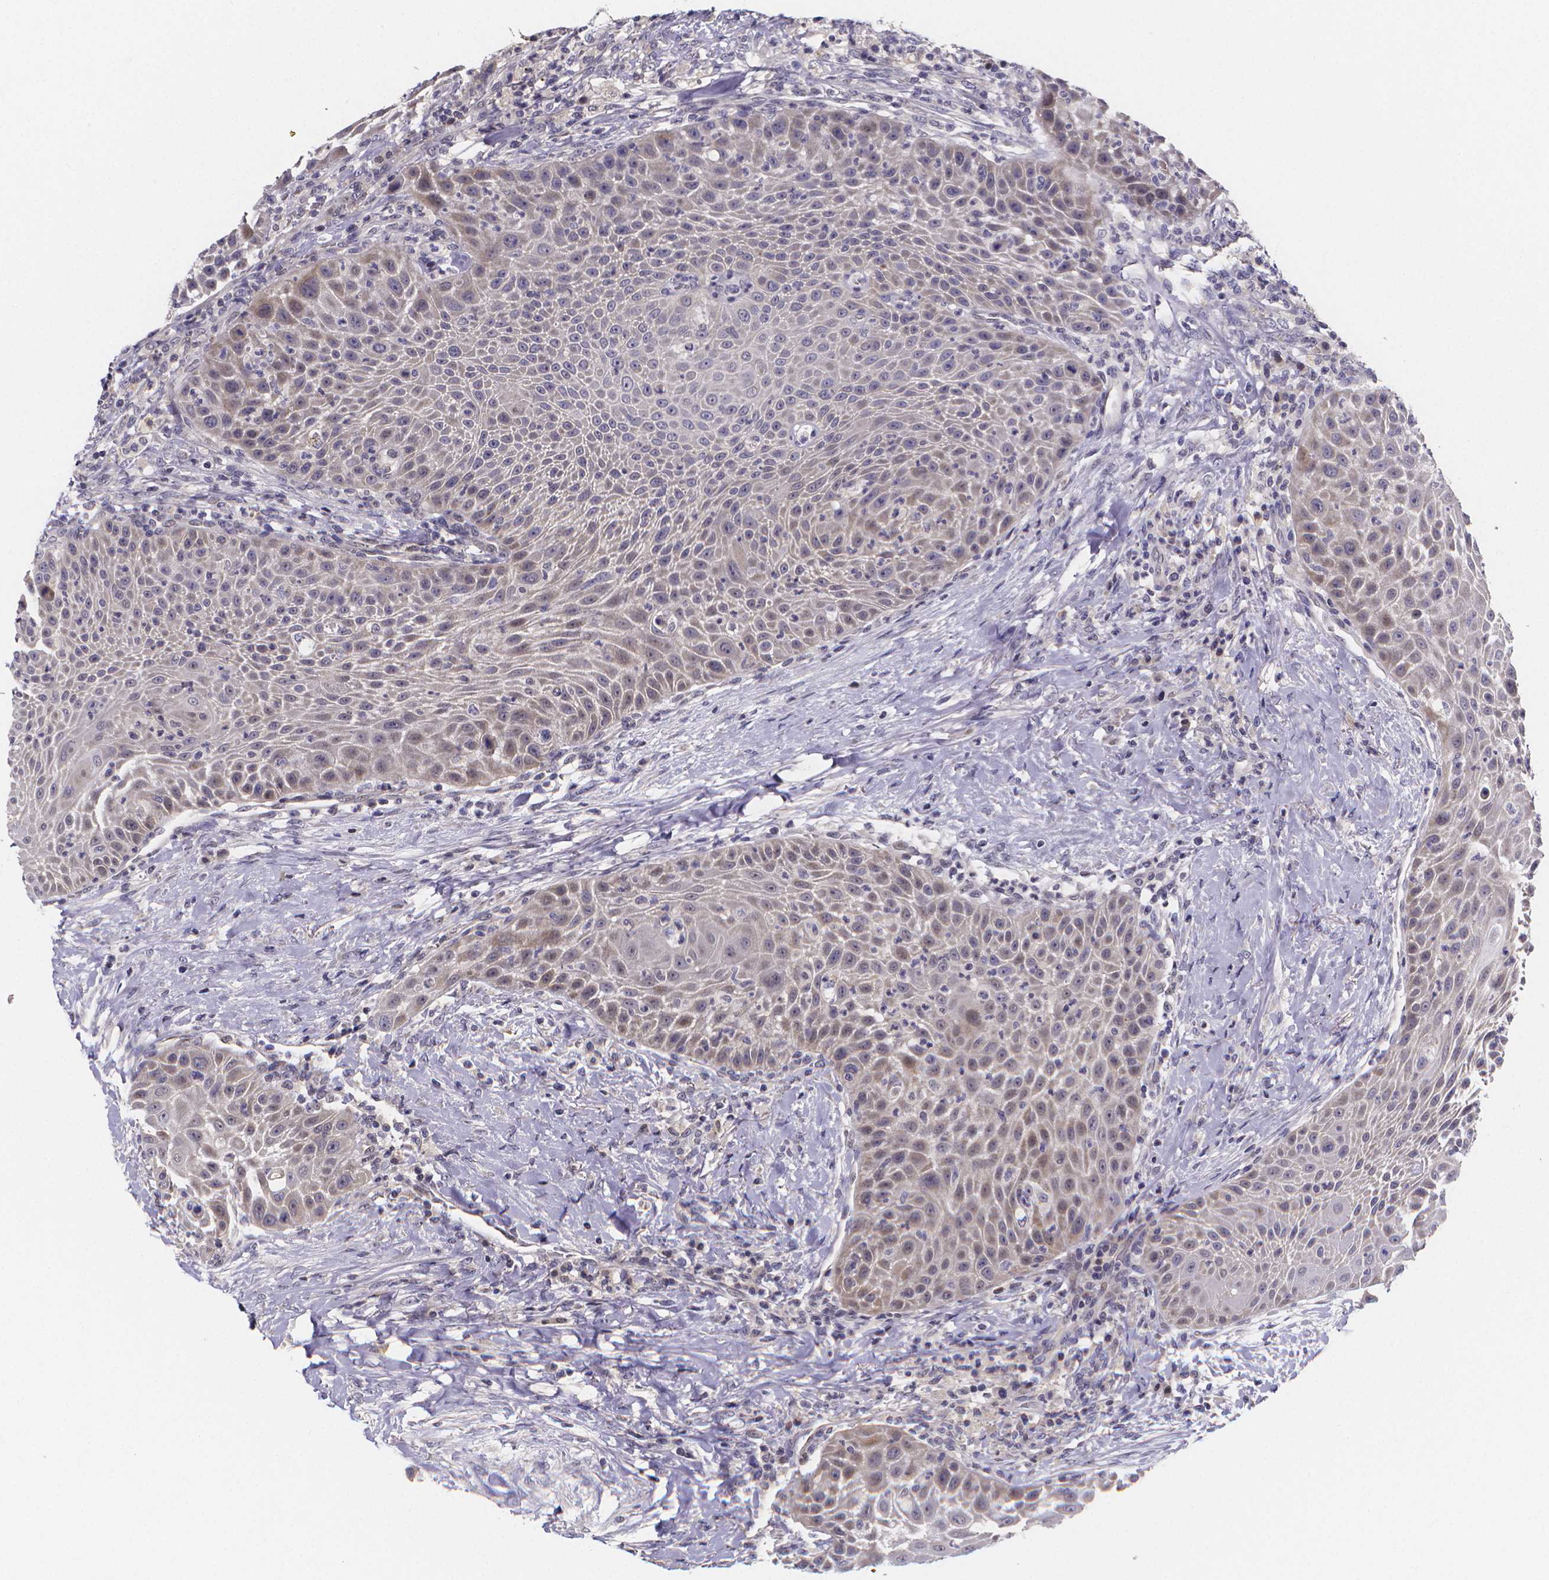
{"staining": {"intensity": "negative", "quantity": "none", "location": "none"}, "tissue": "head and neck cancer", "cell_type": "Tumor cells", "image_type": "cancer", "snomed": [{"axis": "morphology", "description": "Squamous cell carcinoma, NOS"}, {"axis": "topography", "description": "Head-Neck"}], "caption": "Tumor cells show no significant protein expression in head and neck cancer (squamous cell carcinoma).", "gene": "PAH", "patient": {"sex": "male", "age": 69}}